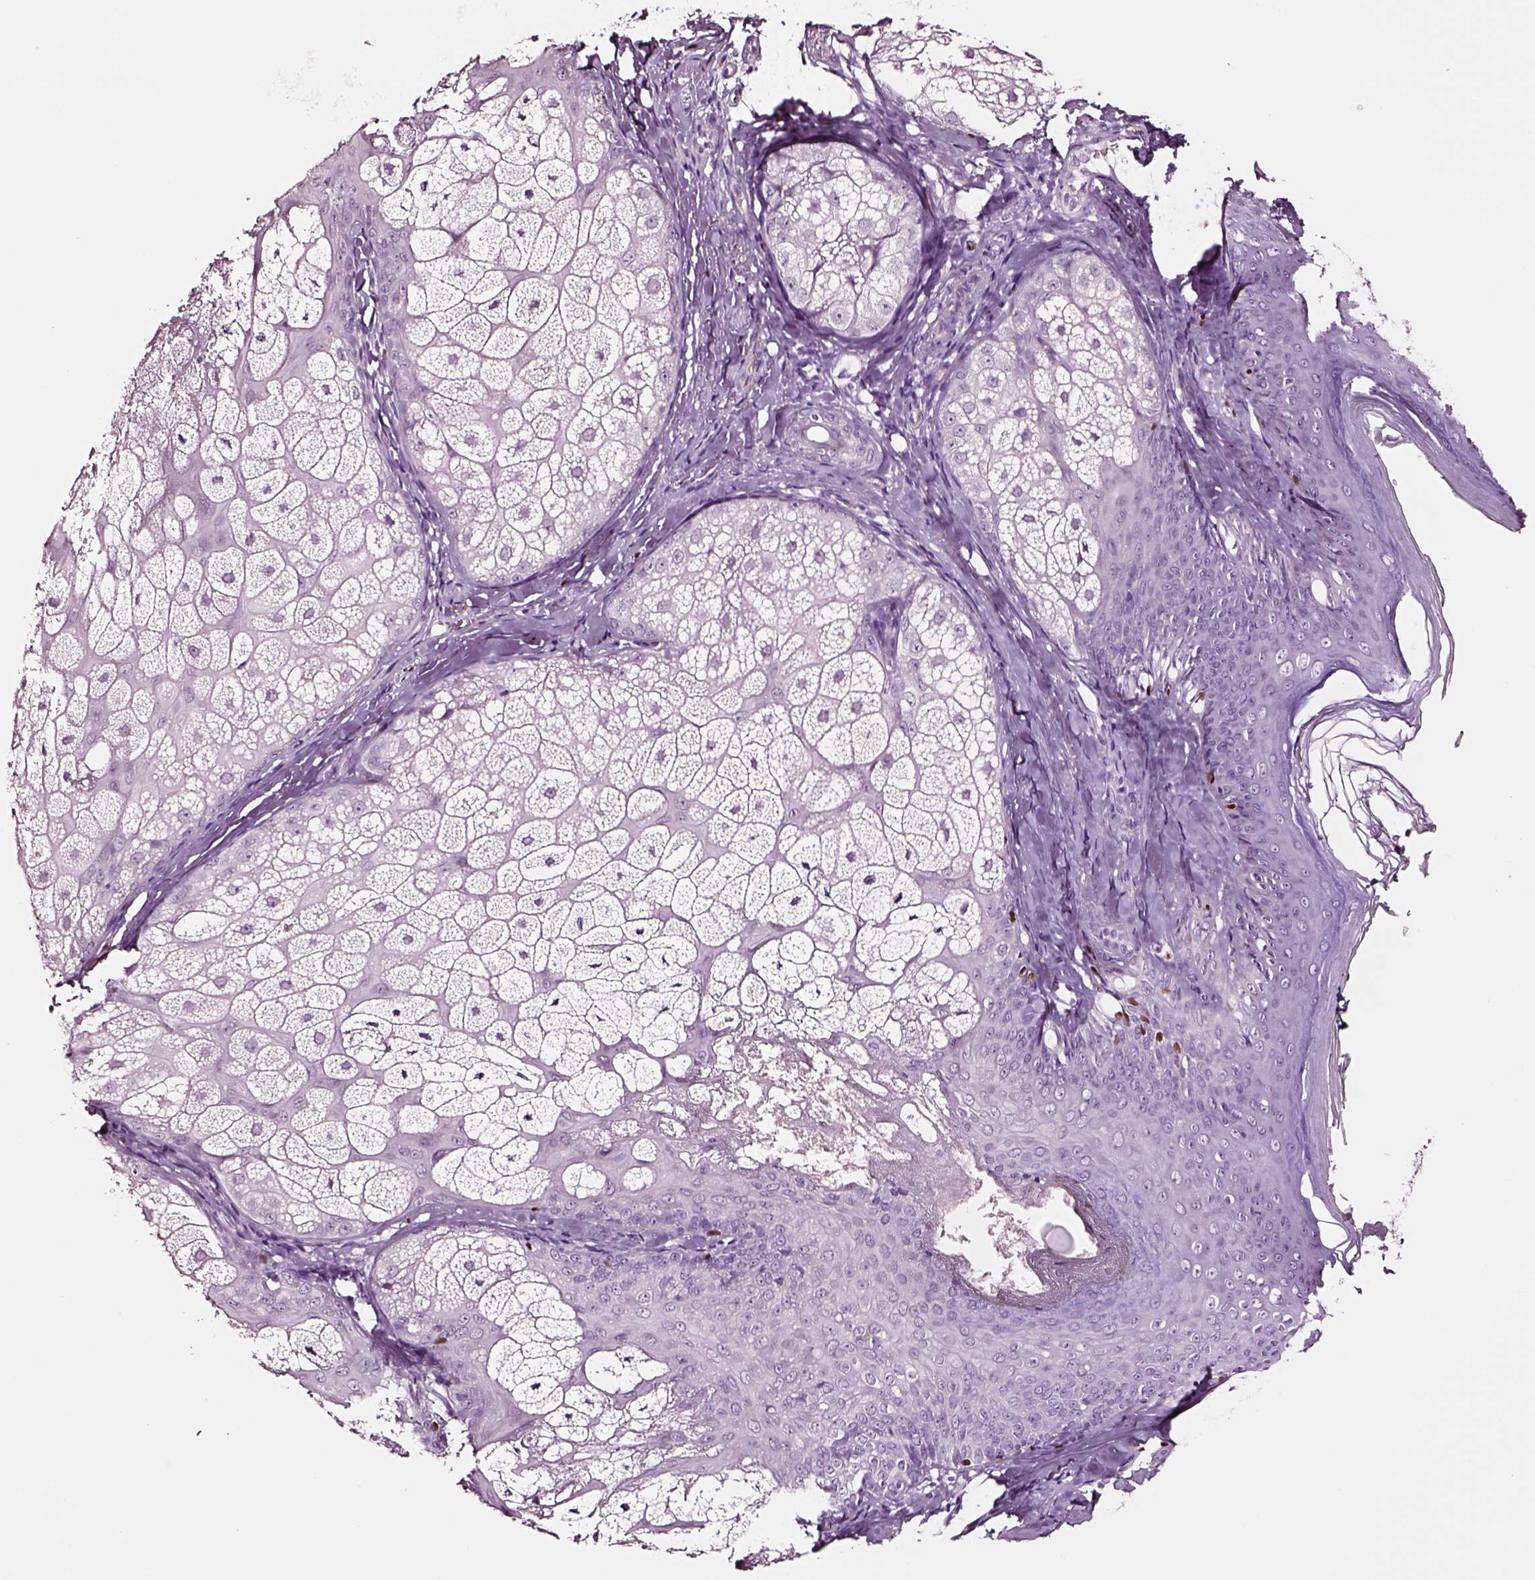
{"staining": {"intensity": "negative", "quantity": "none", "location": "none"}, "tissue": "skin cancer", "cell_type": "Tumor cells", "image_type": "cancer", "snomed": [{"axis": "morphology", "description": "Basal cell carcinoma"}, {"axis": "topography", "description": "Skin"}], "caption": "A histopathology image of human skin basal cell carcinoma is negative for staining in tumor cells. (DAB IHC visualized using brightfield microscopy, high magnification).", "gene": "SOX10", "patient": {"sex": "male", "age": 57}}